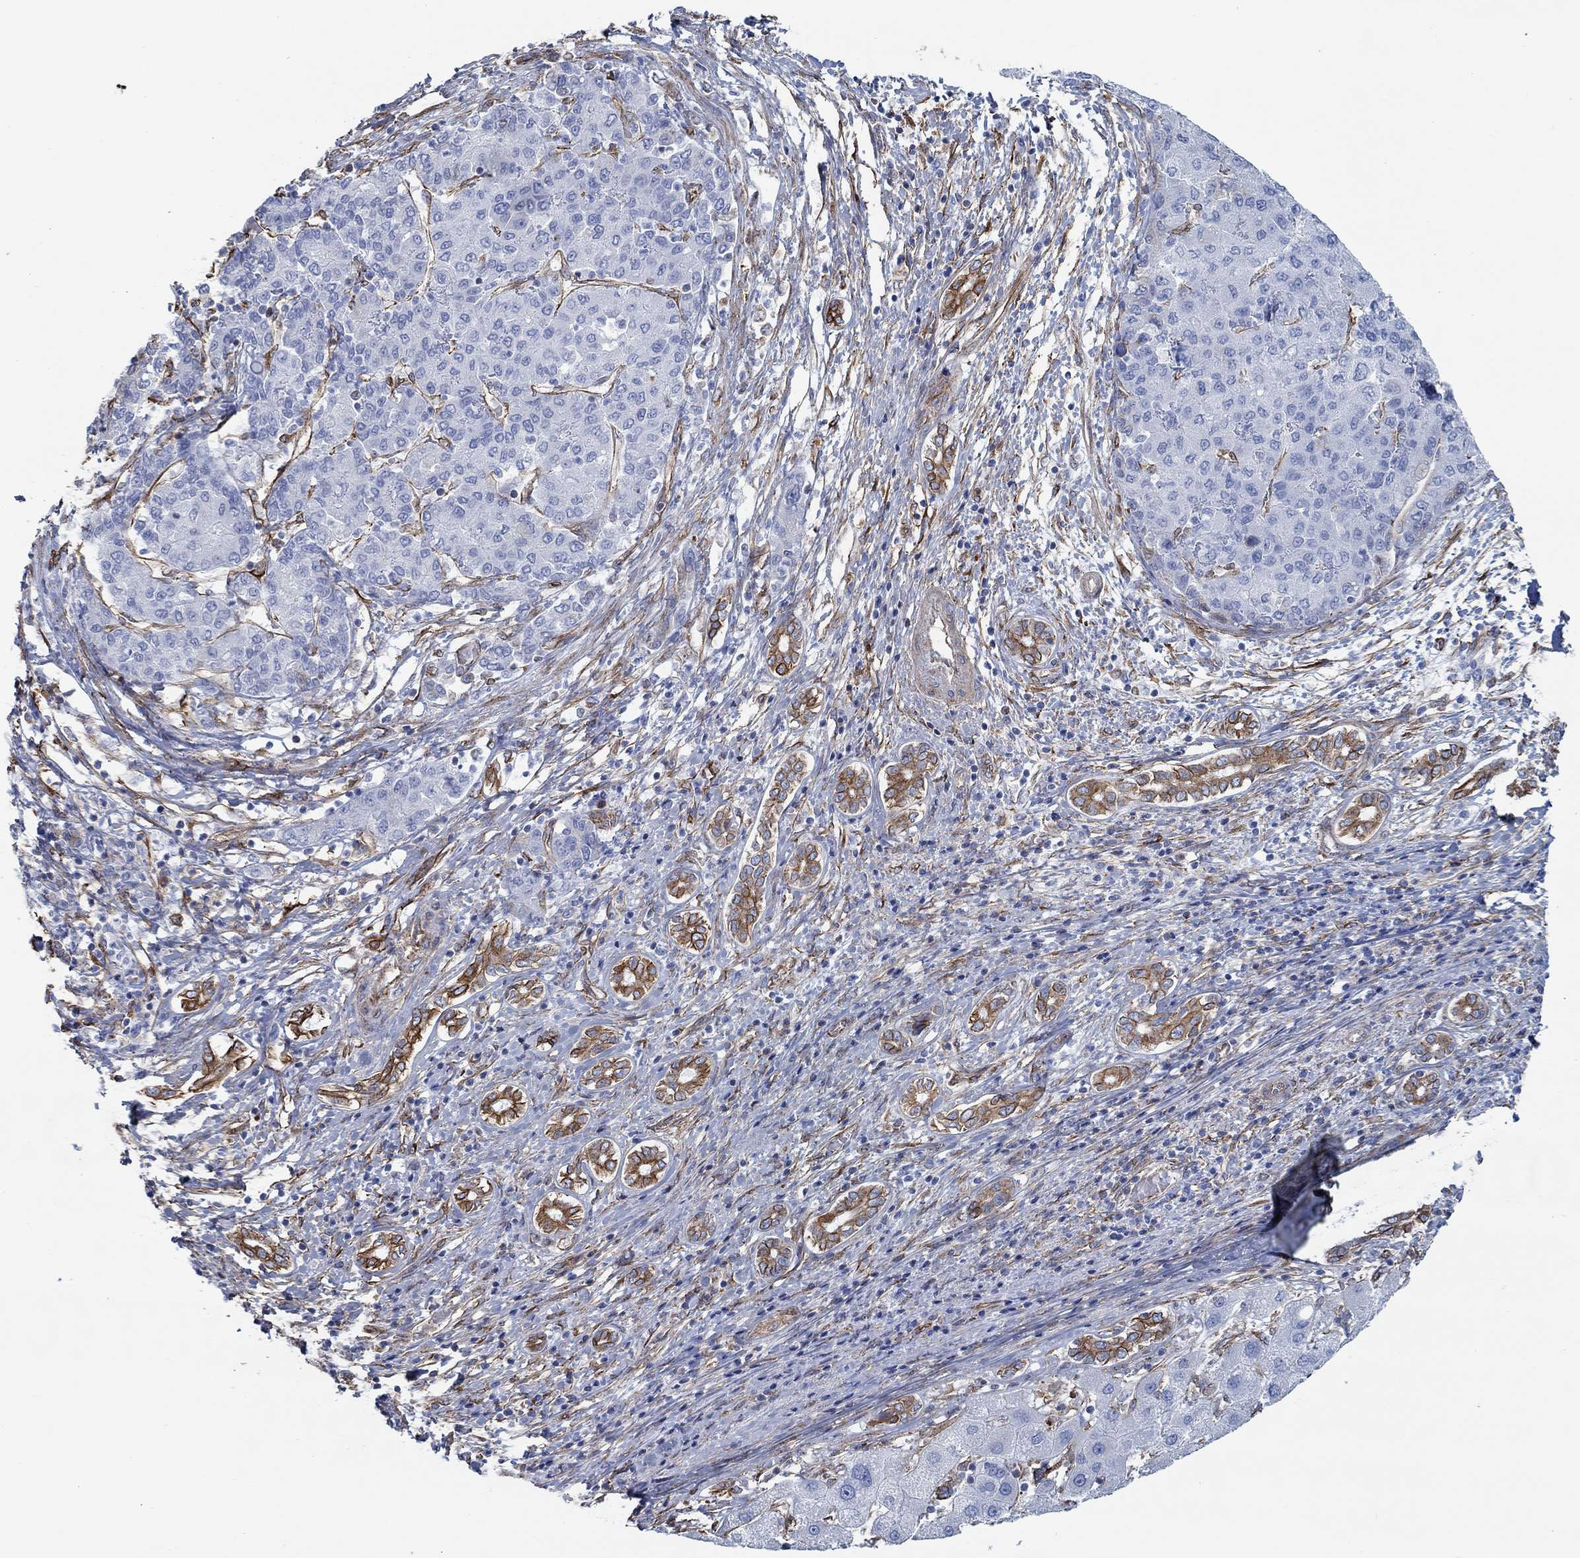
{"staining": {"intensity": "negative", "quantity": "none", "location": "none"}, "tissue": "liver cancer", "cell_type": "Tumor cells", "image_type": "cancer", "snomed": [{"axis": "morphology", "description": "Carcinoma, Hepatocellular, NOS"}, {"axis": "topography", "description": "Liver"}], "caption": "This histopathology image is of liver hepatocellular carcinoma stained with immunohistochemistry (IHC) to label a protein in brown with the nuclei are counter-stained blue. There is no positivity in tumor cells.", "gene": "STC2", "patient": {"sex": "male", "age": 65}}